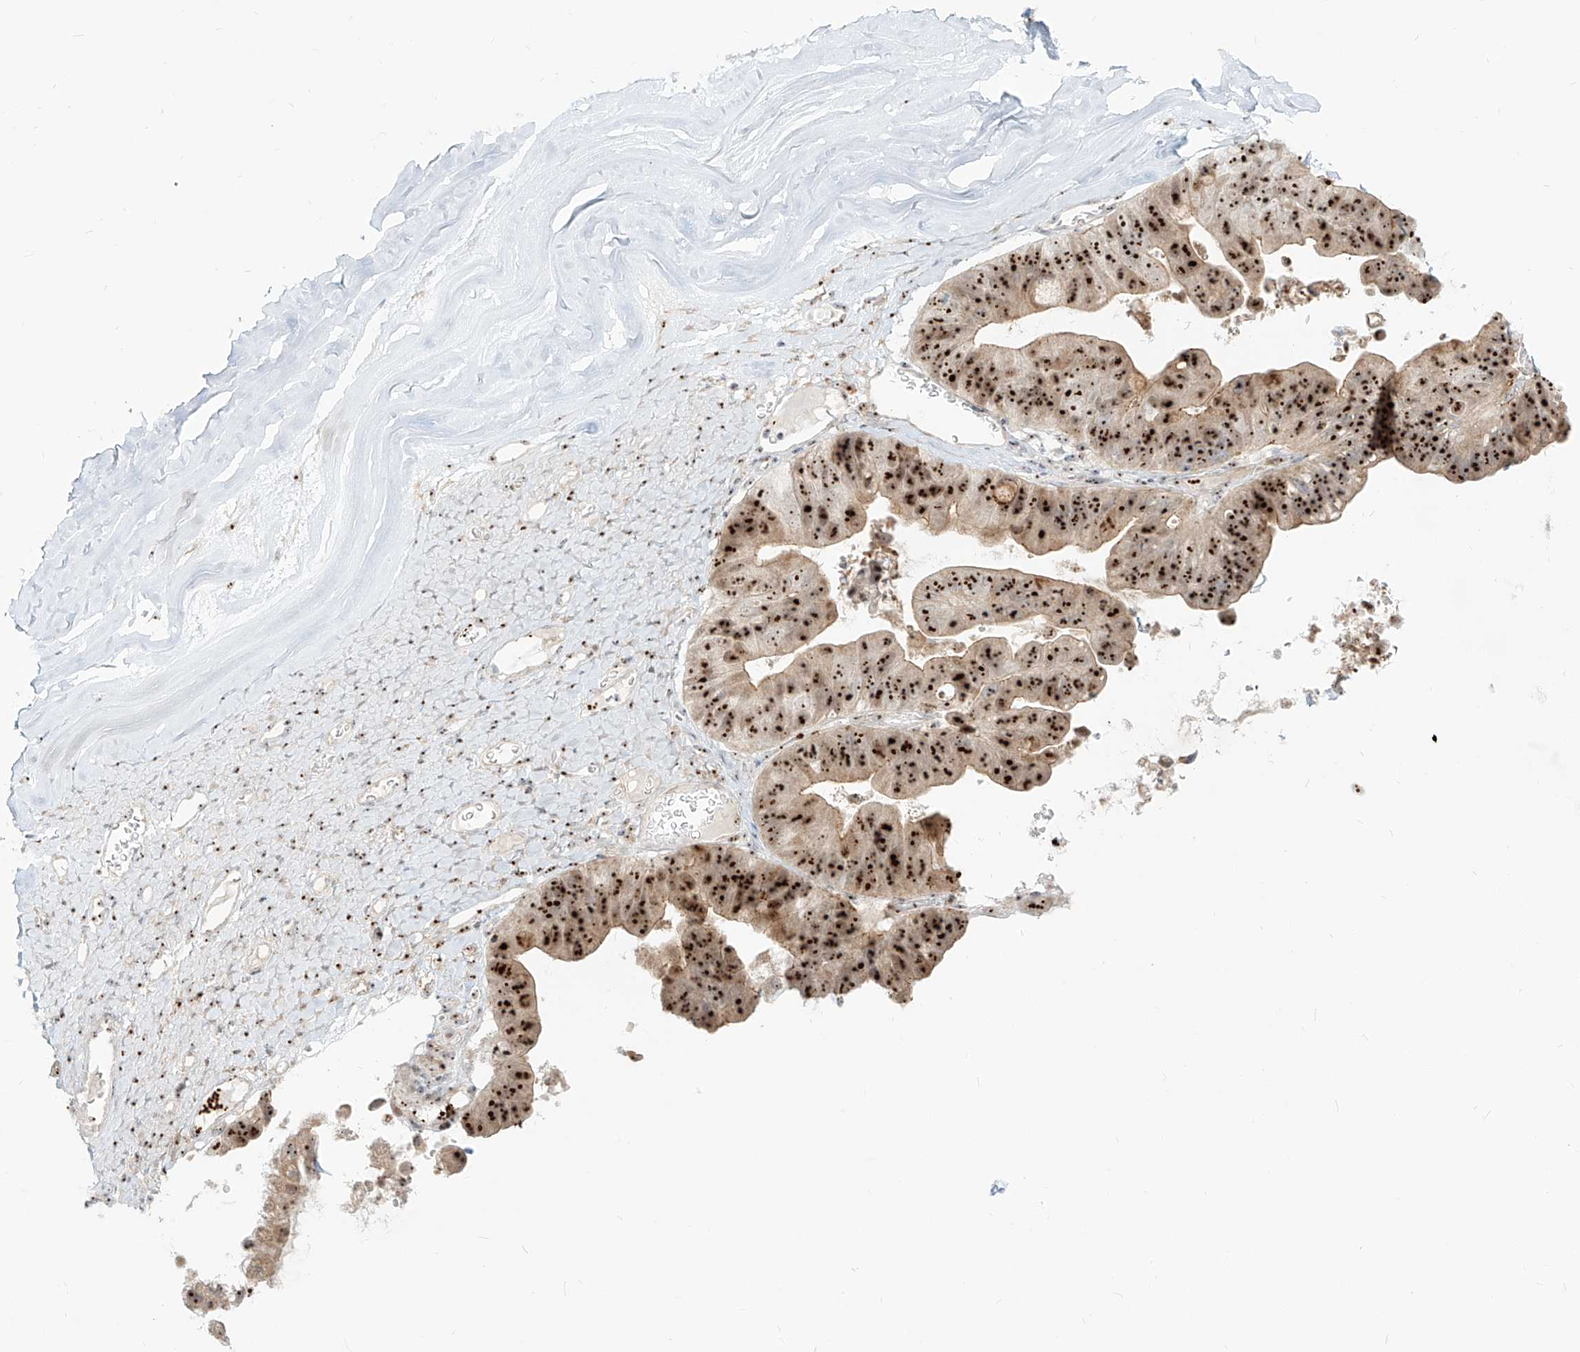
{"staining": {"intensity": "strong", "quantity": ">75%", "location": "nuclear"}, "tissue": "ovarian cancer", "cell_type": "Tumor cells", "image_type": "cancer", "snomed": [{"axis": "morphology", "description": "Cystadenocarcinoma, mucinous, NOS"}, {"axis": "topography", "description": "Ovary"}], "caption": "This histopathology image reveals ovarian cancer (mucinous cystadenocarcinoma) stained with IHC to label a protein in brown. The nuclear of tumor cells show strong positivity for the protein. Nuclei are counter-stained blue.", "gene": "BYSL", "patient": {"sex": "female", "age": 61}}